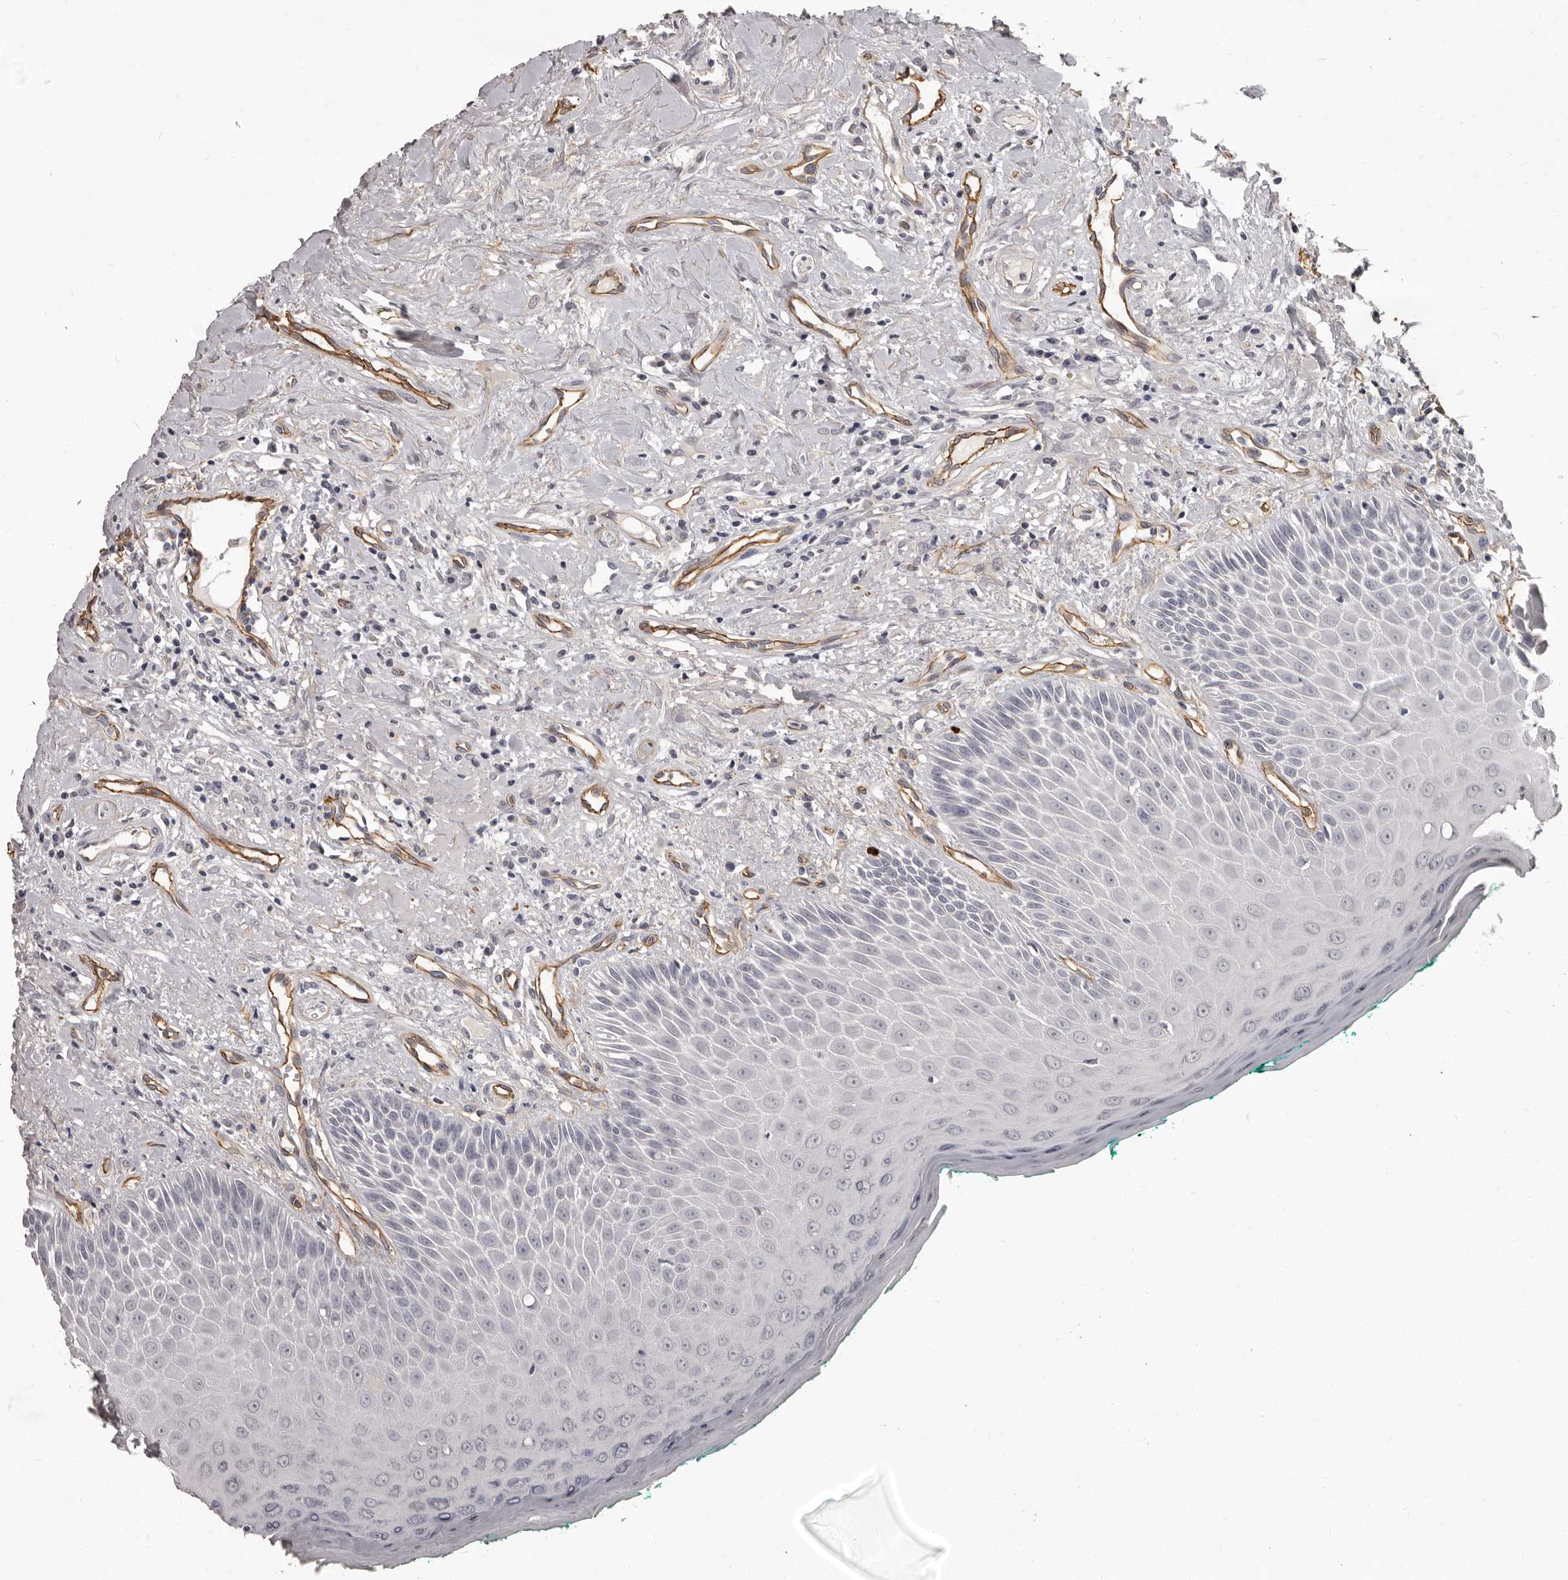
{"staining": {"intensity": "negative", "quantity": "none", "location": "none"}, "tissue": "oral mucosa", "cell_type": "Squamous epithelial cells", "image_type": "normal", "snomed": [{"axis": "morphology", "description": "Normal tissue, NOS"}, {"axis": "topography", "description": "Oral tissue"}], "caption": "Oral mucosa stained for a protein using IHC reveals no staining squamous epithelial cells.", "gene": "GPR78", "patient": {"sex": "female", "age": 70}}